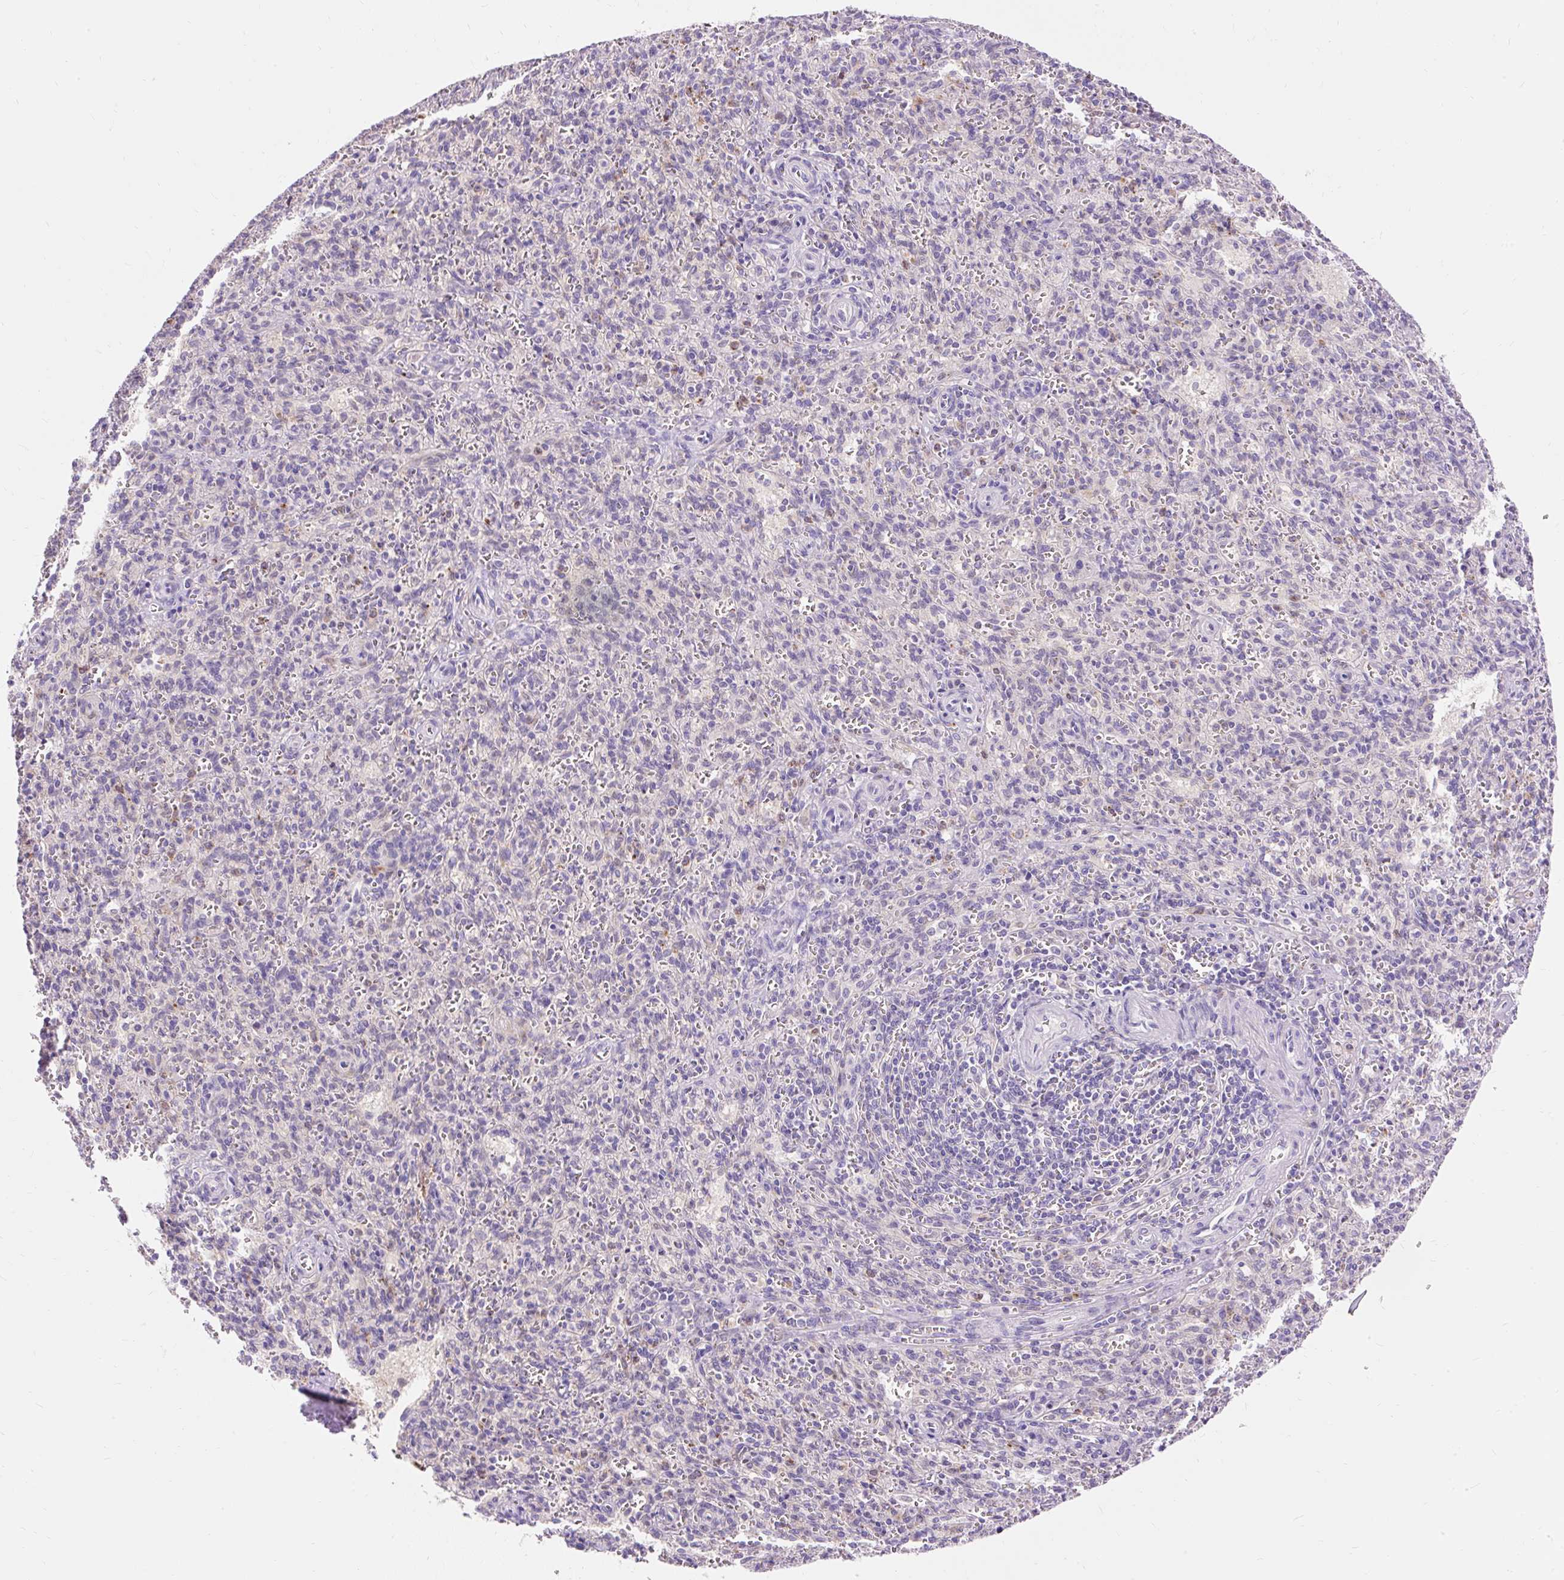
{"staining": {"intensity": "negative", "quantity": "none", "location": "none"}, "tissue": "spleen", "cell_type": "Cells in red pulp", "image_type": "normal", "snomed": [{"axis": "morphology", "description": "Normal tissue, NOS"}, {"axis": "topography", "description": "Spleen"}], "caption": "A histopathology image of human spleen is negative for staining in cells in red pulp.", "gene": "TMEM150C", "patient": {"sex": "female", "age": 26}}